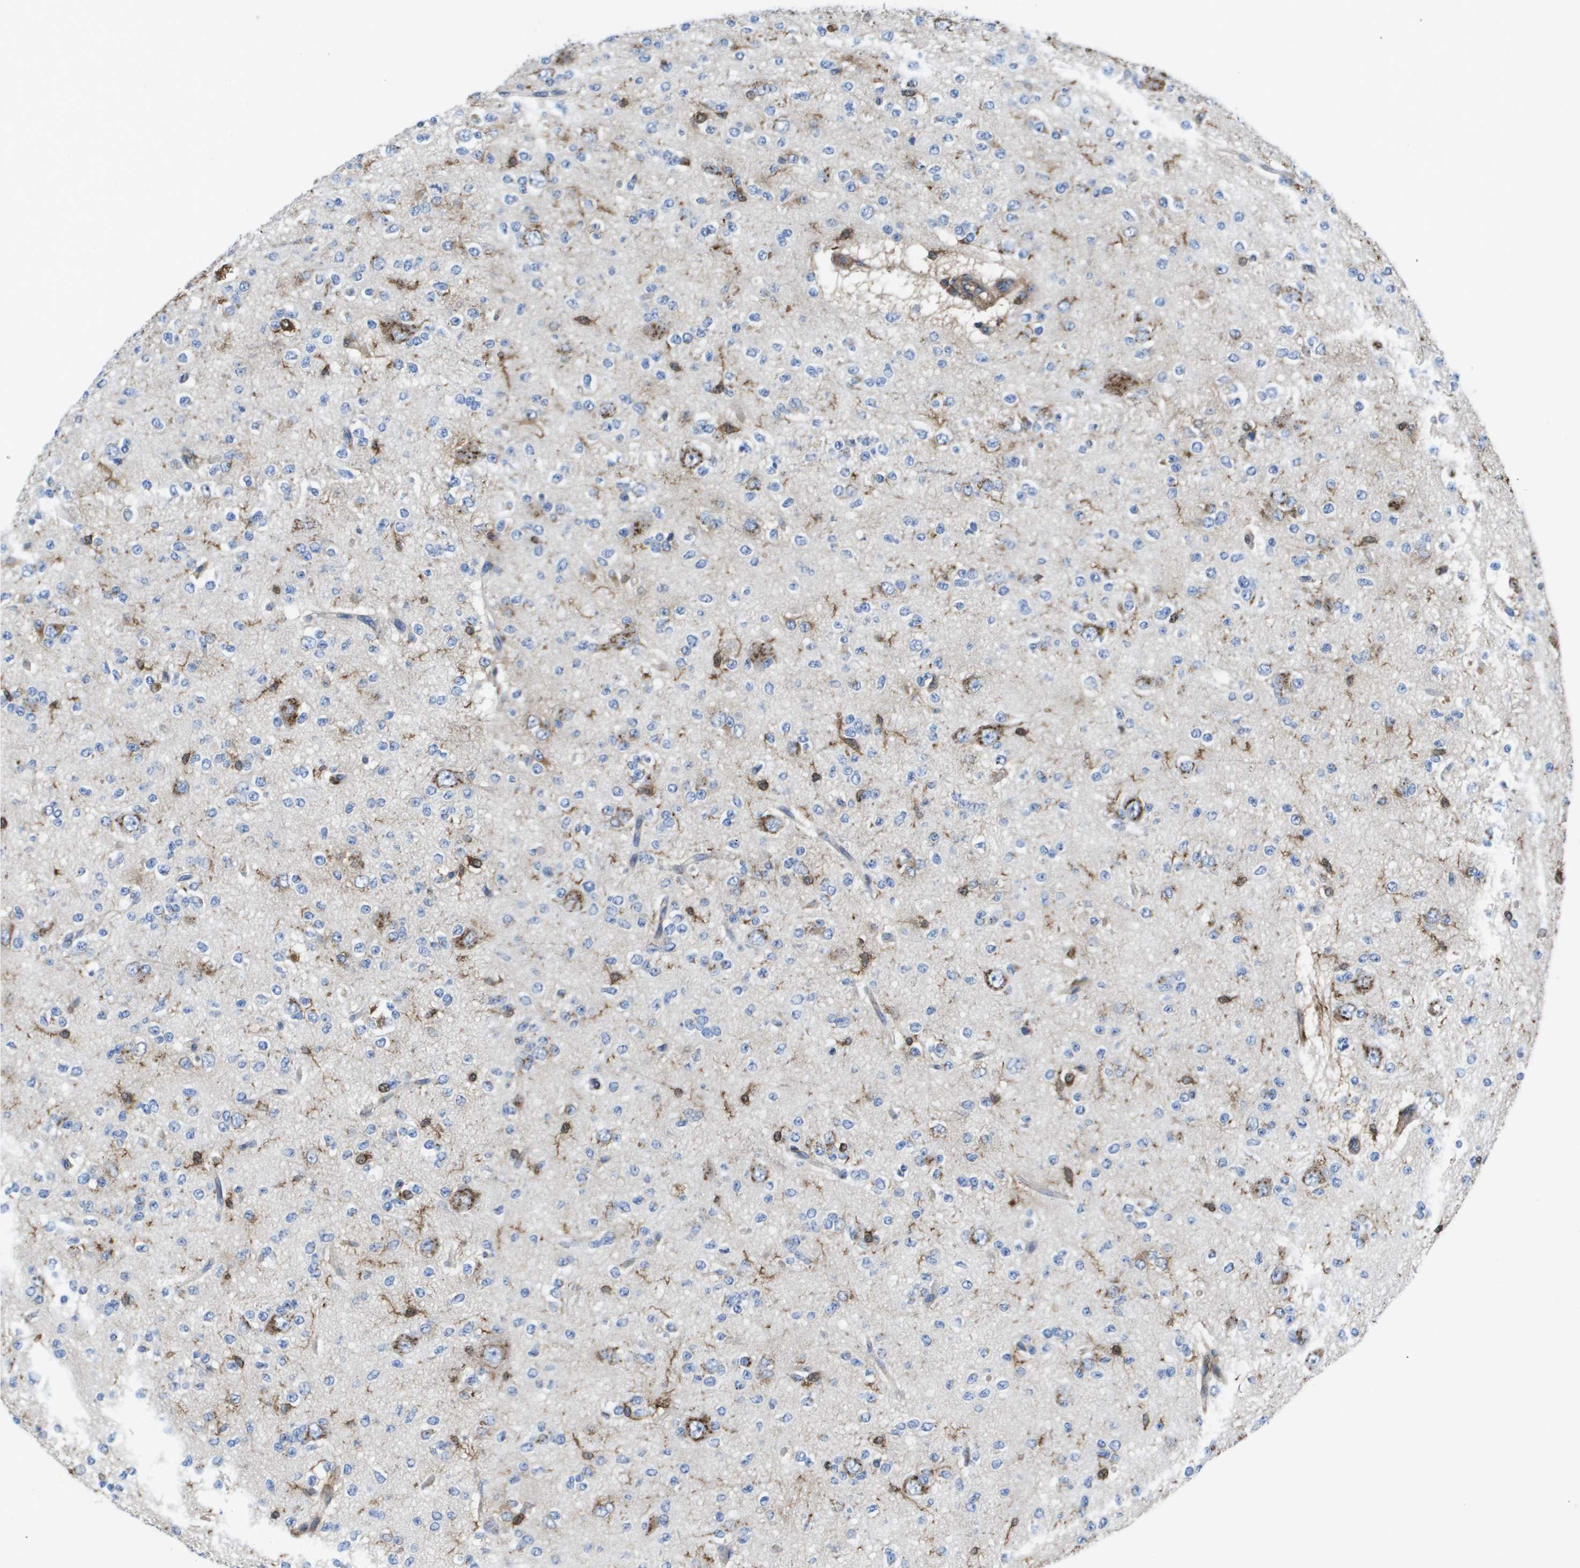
{"staining": {"intensity": "moderate", "quantity": "<25%", "location": "cytoplasmic/membranous"}, "tissue": "glioma", "cell_type": "Tumor cells", "image_type": "cancer", "snomed": [{"axis": "morphology", "description": "Glioma, malignant, Low grade"}, {"axis": "topography", "description": "Brain"}], "caption": "Immunohistochemistry (IHC) of malignant glioma (low-grade) demonstrates low levels of moderate cytoplasmic/membranous staining in approximately <25% of tumor cells. Nuclei are stained in blue.", "gene": "SLC37A2", "patient": {"sex": "male", "age": 38}}